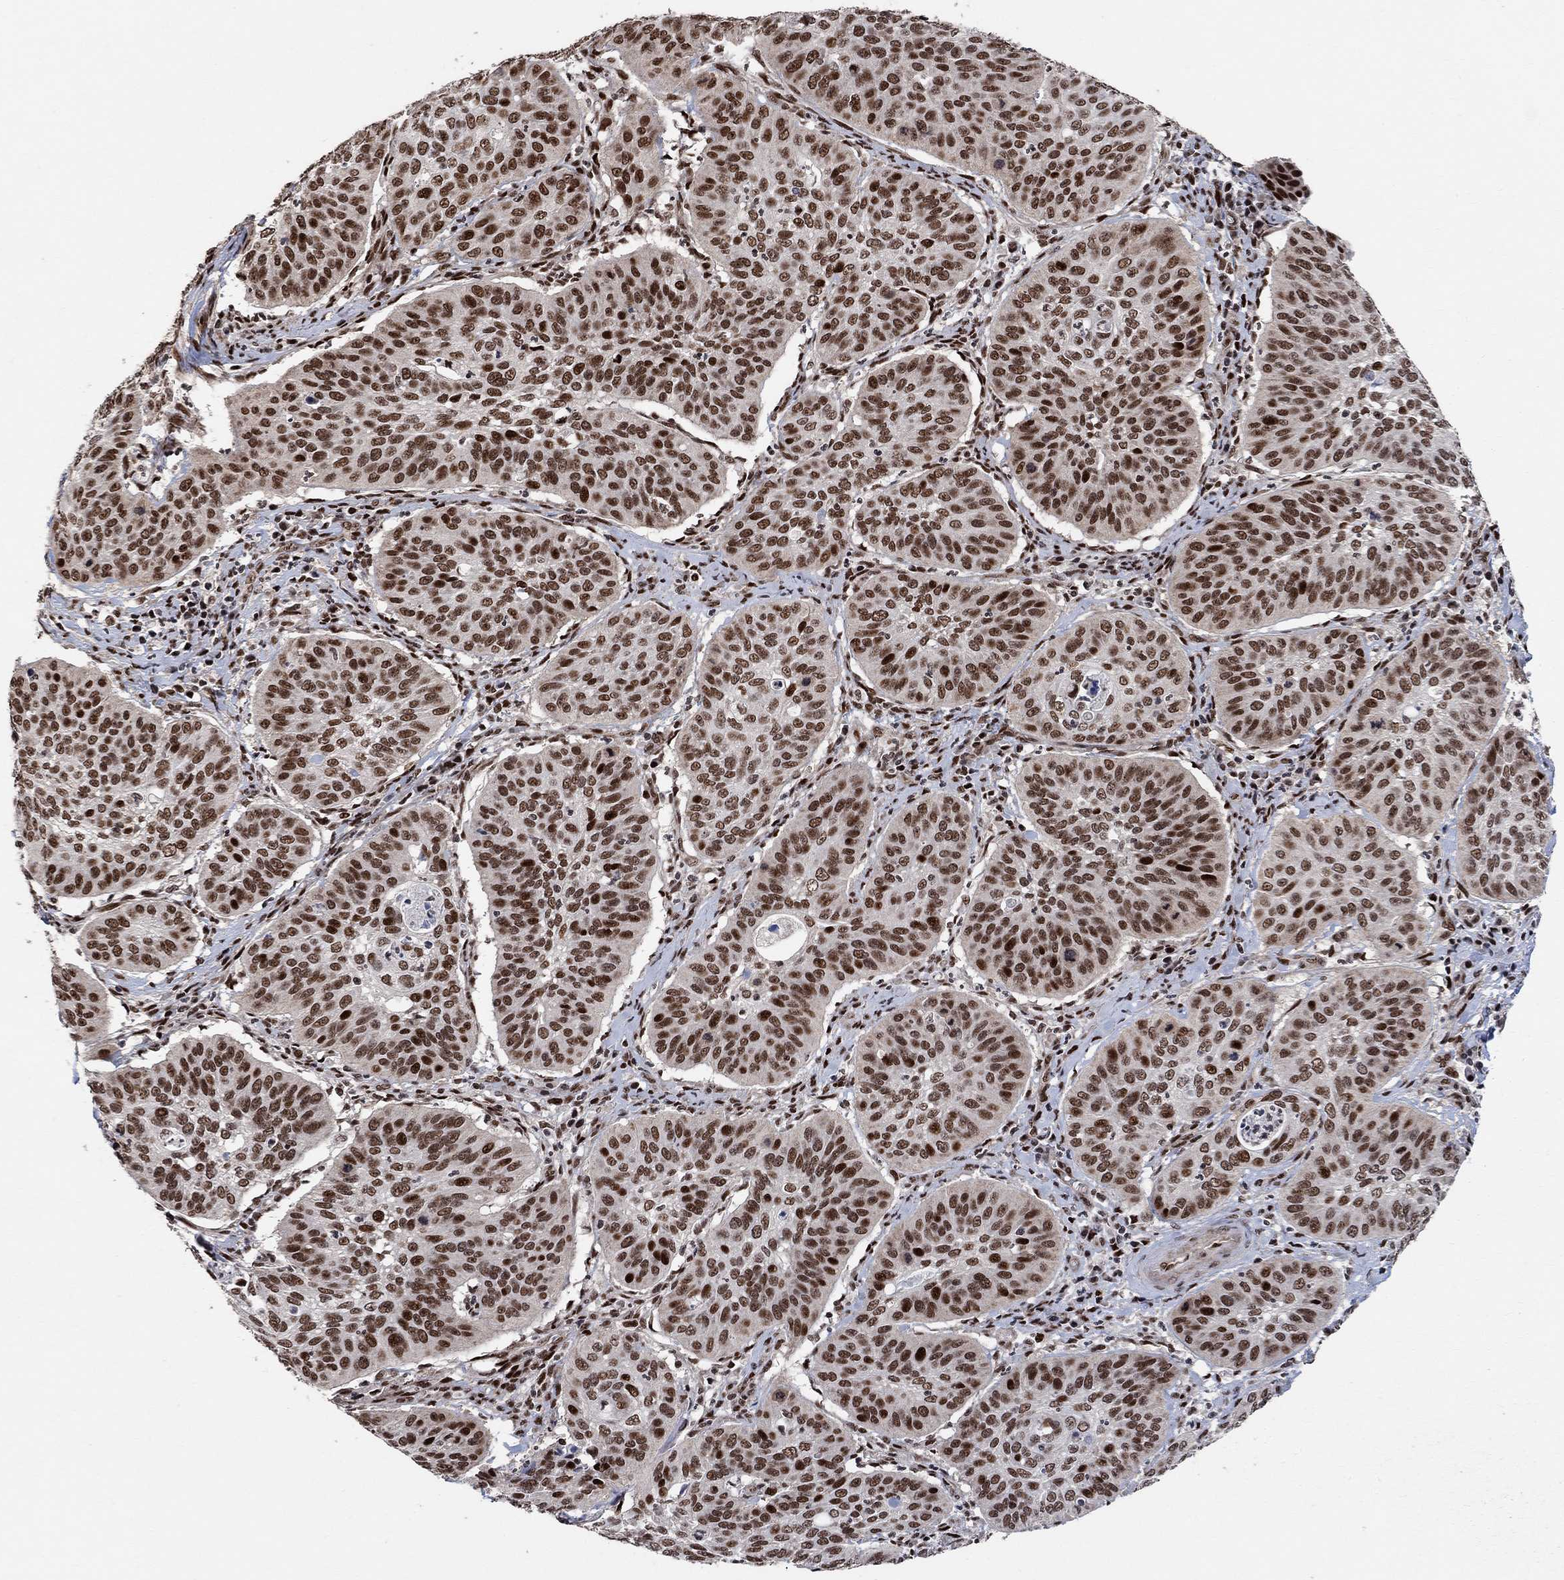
{"staining": {"intensity": "strong", "quantity": ">75%", "location": "cytoplasmic/membranous"}, "tissue": "cervical cancer", "cell_type": "Tumor cells", "image_type": "cancer", "snomed": [{"axis": "morphology", "description": "Normal tissue, NOS"}, {"axis": "morphology", "description": "Squamous cell carcinoma, NOS"}, {"axis": "topography", "description": "Cervix"}], "caption": "The photomicrograph shows a brown stain indicating the presence of a protein in the cytoplasmic/membranous of tumor cells in squamous cell carcinoma (cervical).", "gene": "E4F1", "patient": {"sex": "female", "age": 39}}